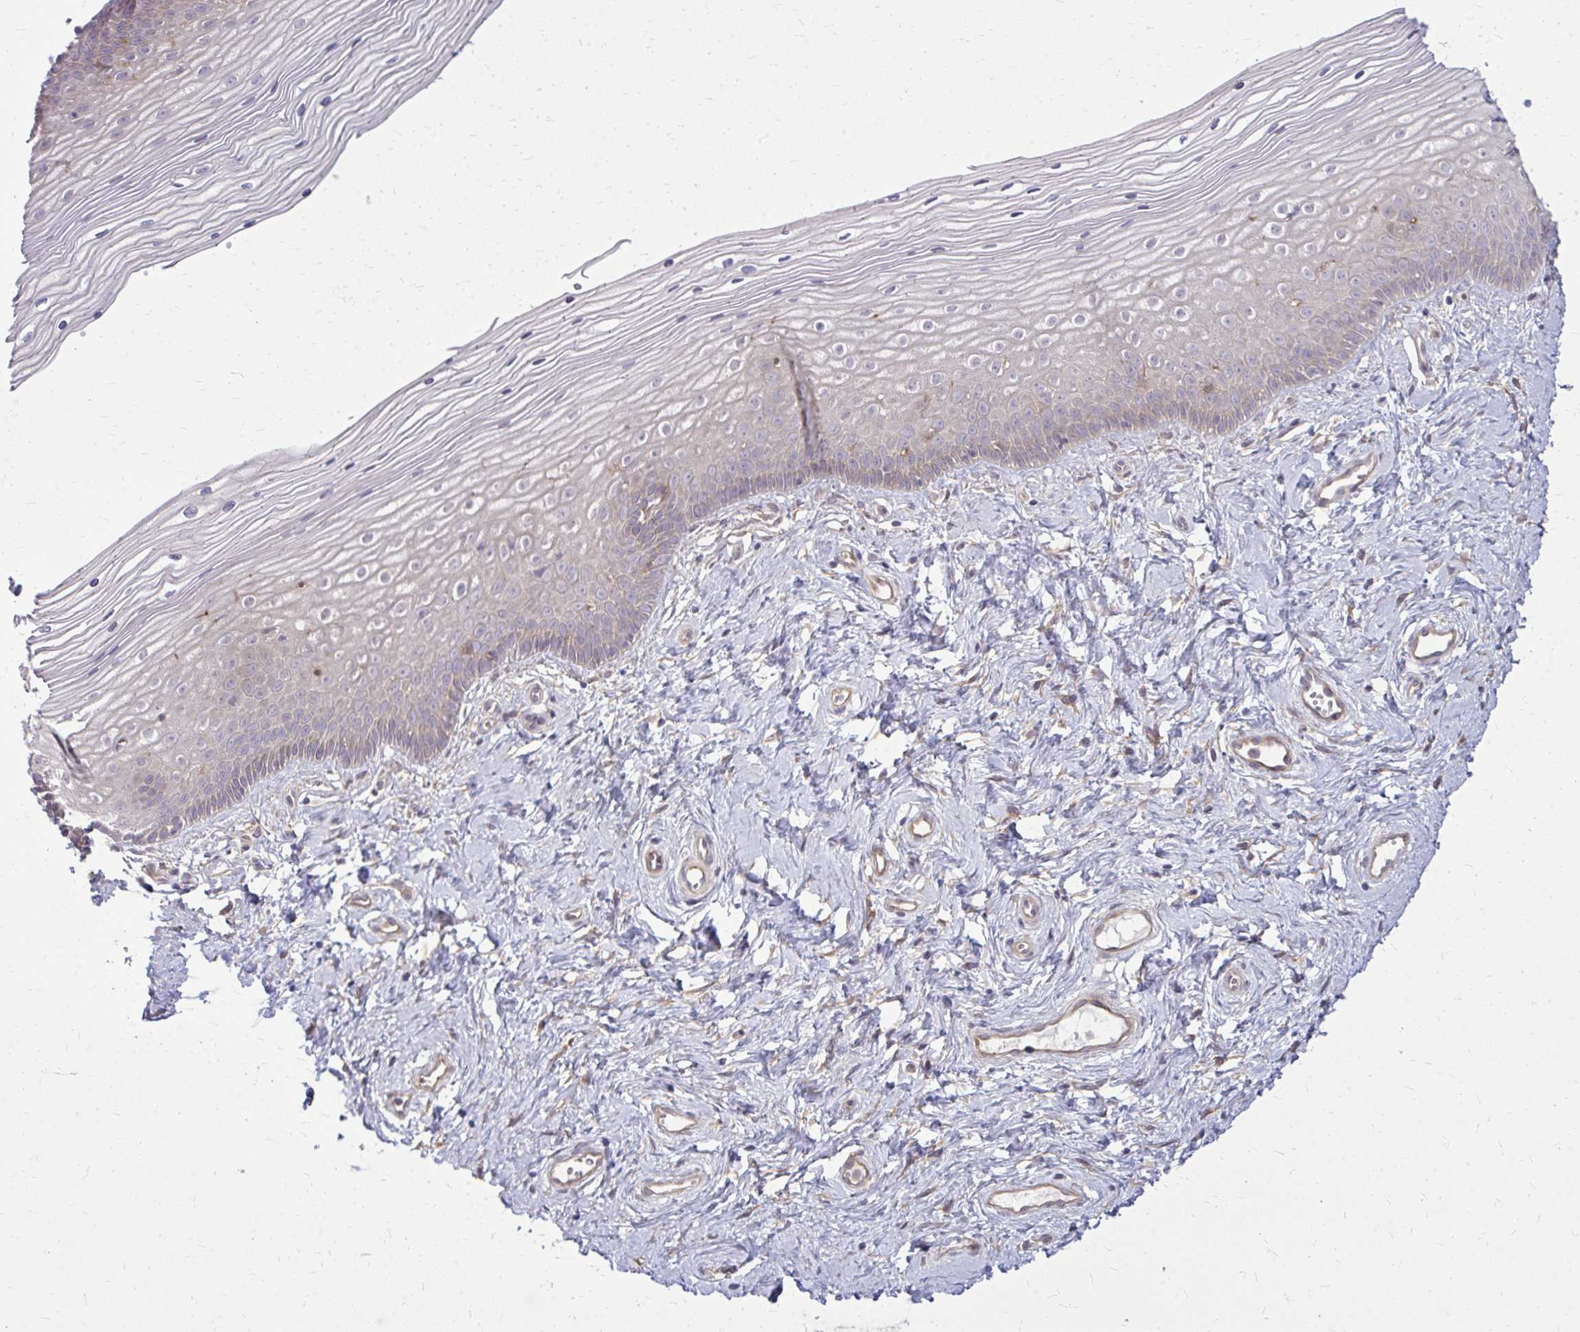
{"staining": {"intensity": "weak", "quantity": "<25%", "location": "cytoplasmic/membranous"}, "tissue": "vagina", "cell_type": "Squamous epithelial cells", "image_type": "normal", "snomed": [{"axis": "morphology", "description": "Normal tissue, NOS"}, {"axis": "topography", "description": "Vagina"}], "caption": "Vagina stained for a protein using IHC displays no positivity squamous epithelial cells.", "gene": "OXNAD1", "patient": {"sex": "female", "age": 38}}